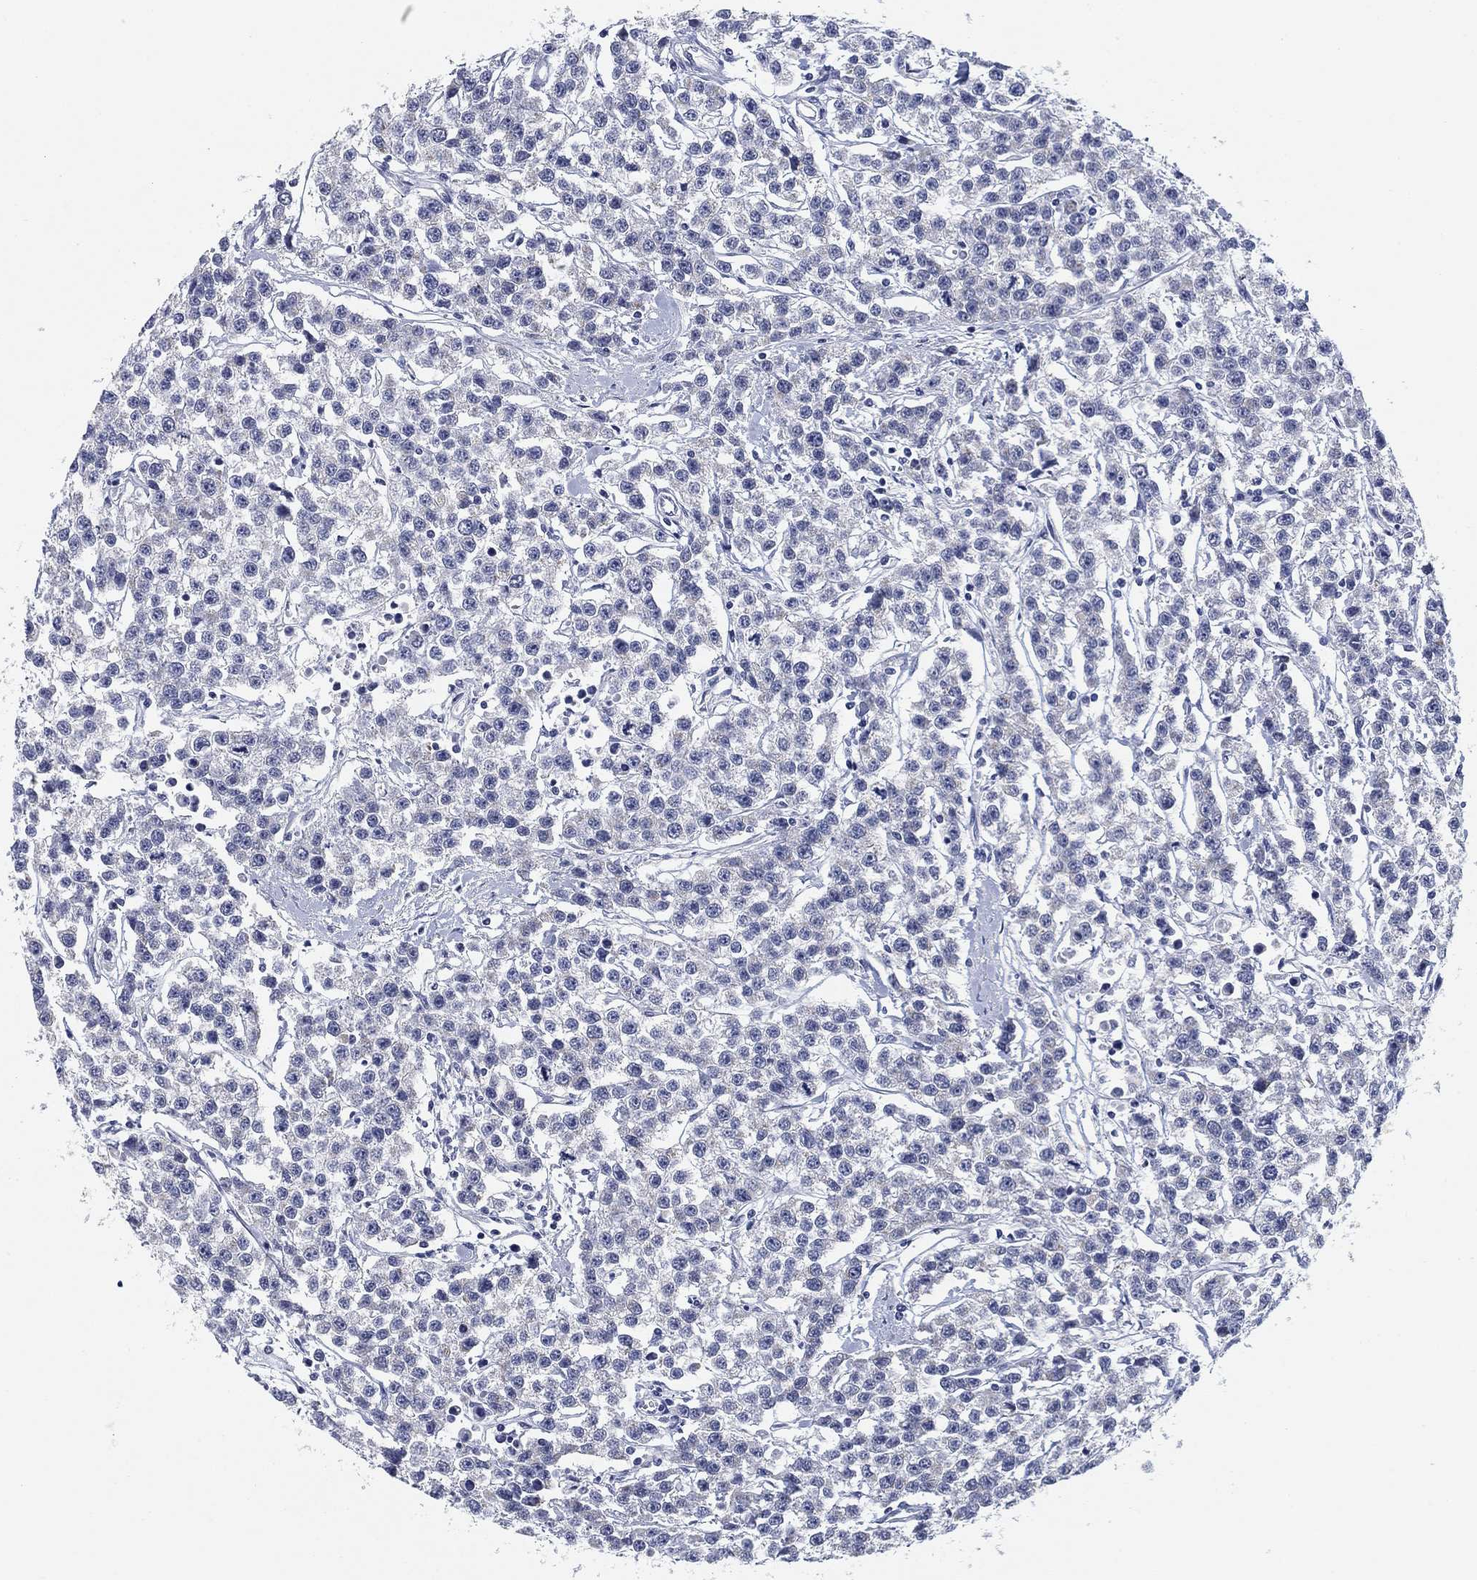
{"staining": {"intensity": "negative", "quantity": "none", "location": "none"}, "tissue": "testis cancer", "cell_type": "Tumor cells", "image_type": "cancer", "snomed": [{"axis": "morphology", "description": "Seminoma, NOS"}, {"axis": "topography", "description": "Testis"}], "caption": "Immunohistochemistry (IHC) of human testis cancer shows no positivity in tumor cells.", "gene": "CLUL1", "patient": {"sex": "male", "age": 59}}